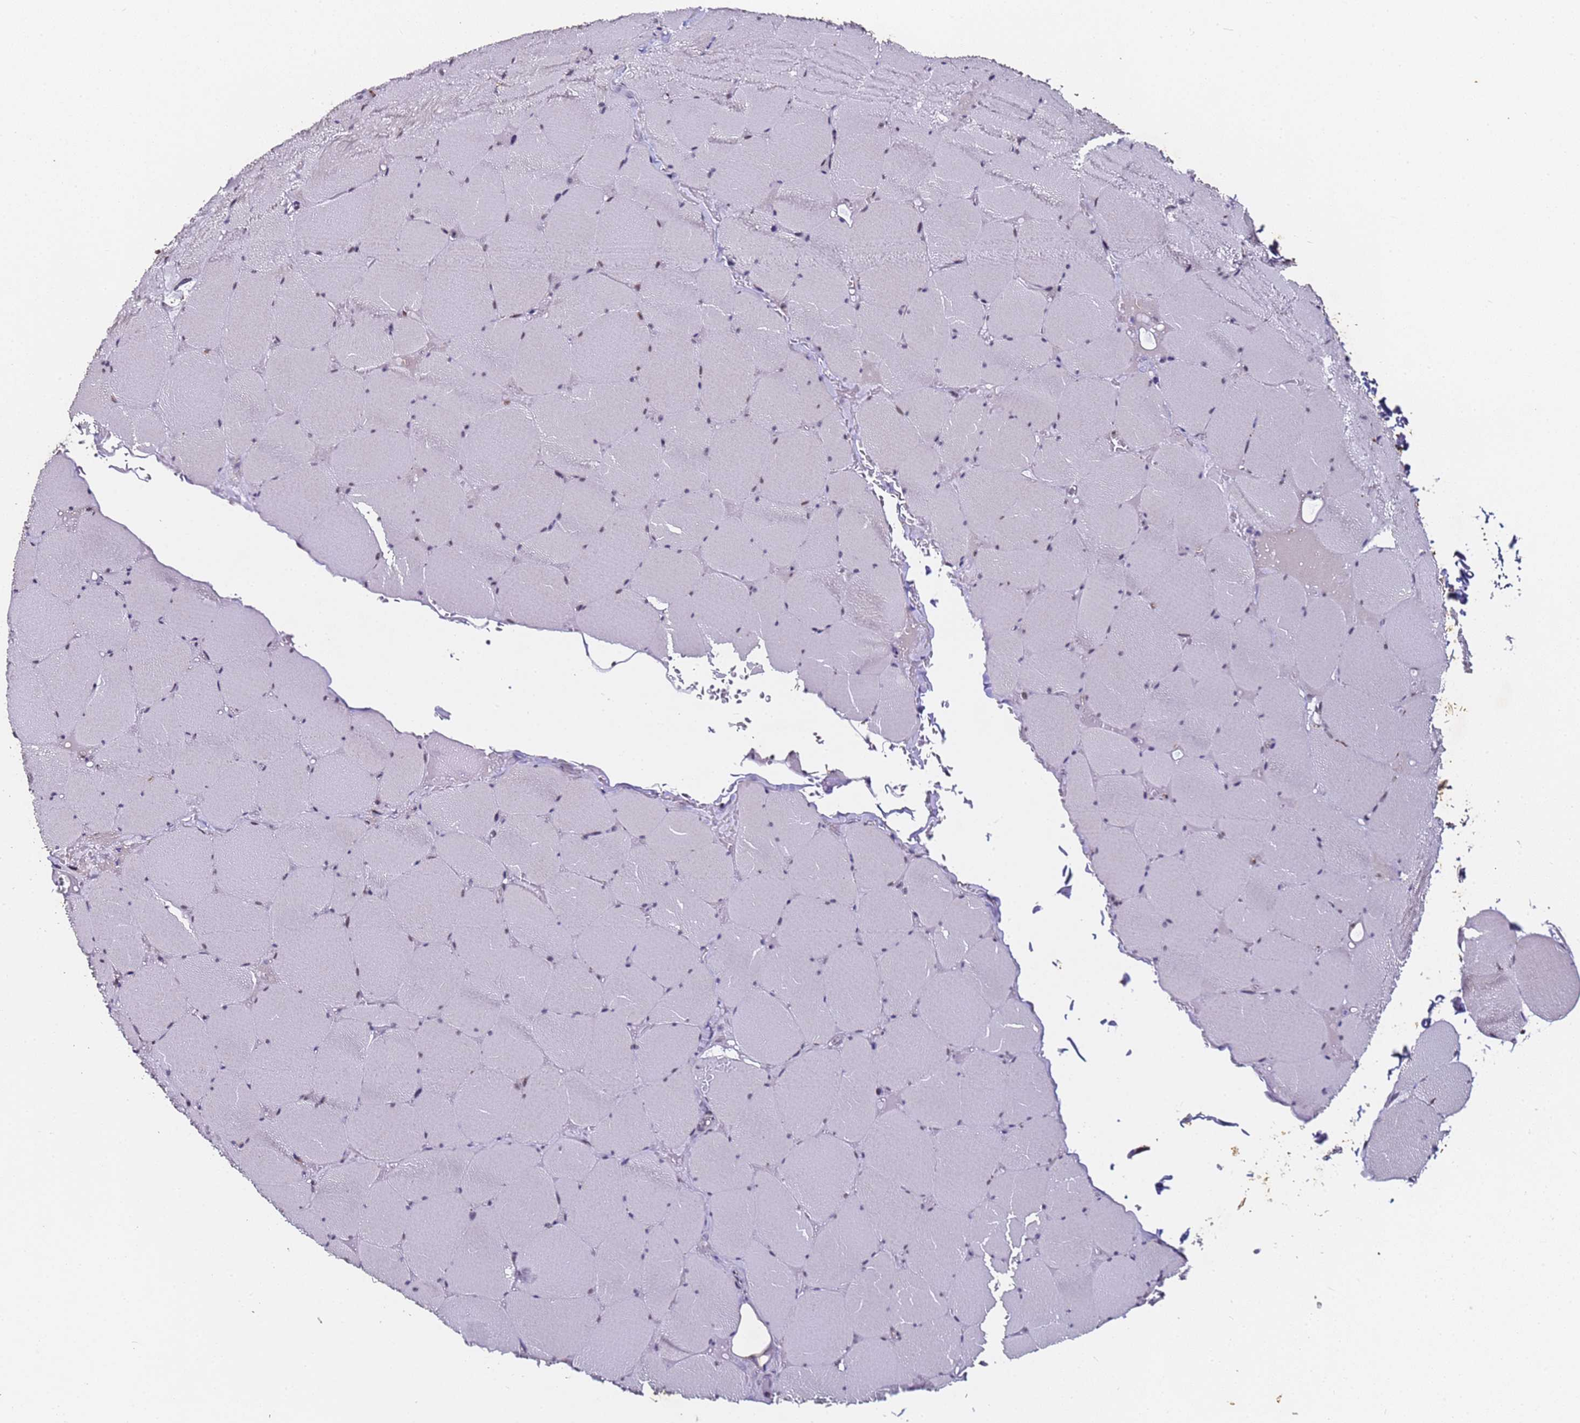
{"staining": {"intensity": "negative", "quantity": "none", "location": "none"}, "tissue": "skeletal muscle", "cell_type": "Myocytes", "image_type": "normal", "snomed": [{"axis": "morphology", "description": "Normal tissue, NOS"}, {"axis": "topography", "description": "Skeletal muscle"}, {"axis": "topography", "description": "Head-Neck"}], "caption": "Myocytes show no significant protein staining in normal skeletal muscle. The staining is performed using DAB brown chromogen with nuclei counter-stained in using hematoxylin.", "gene": "FNBP4", "patient": {"sex": "male", "age": 66}}